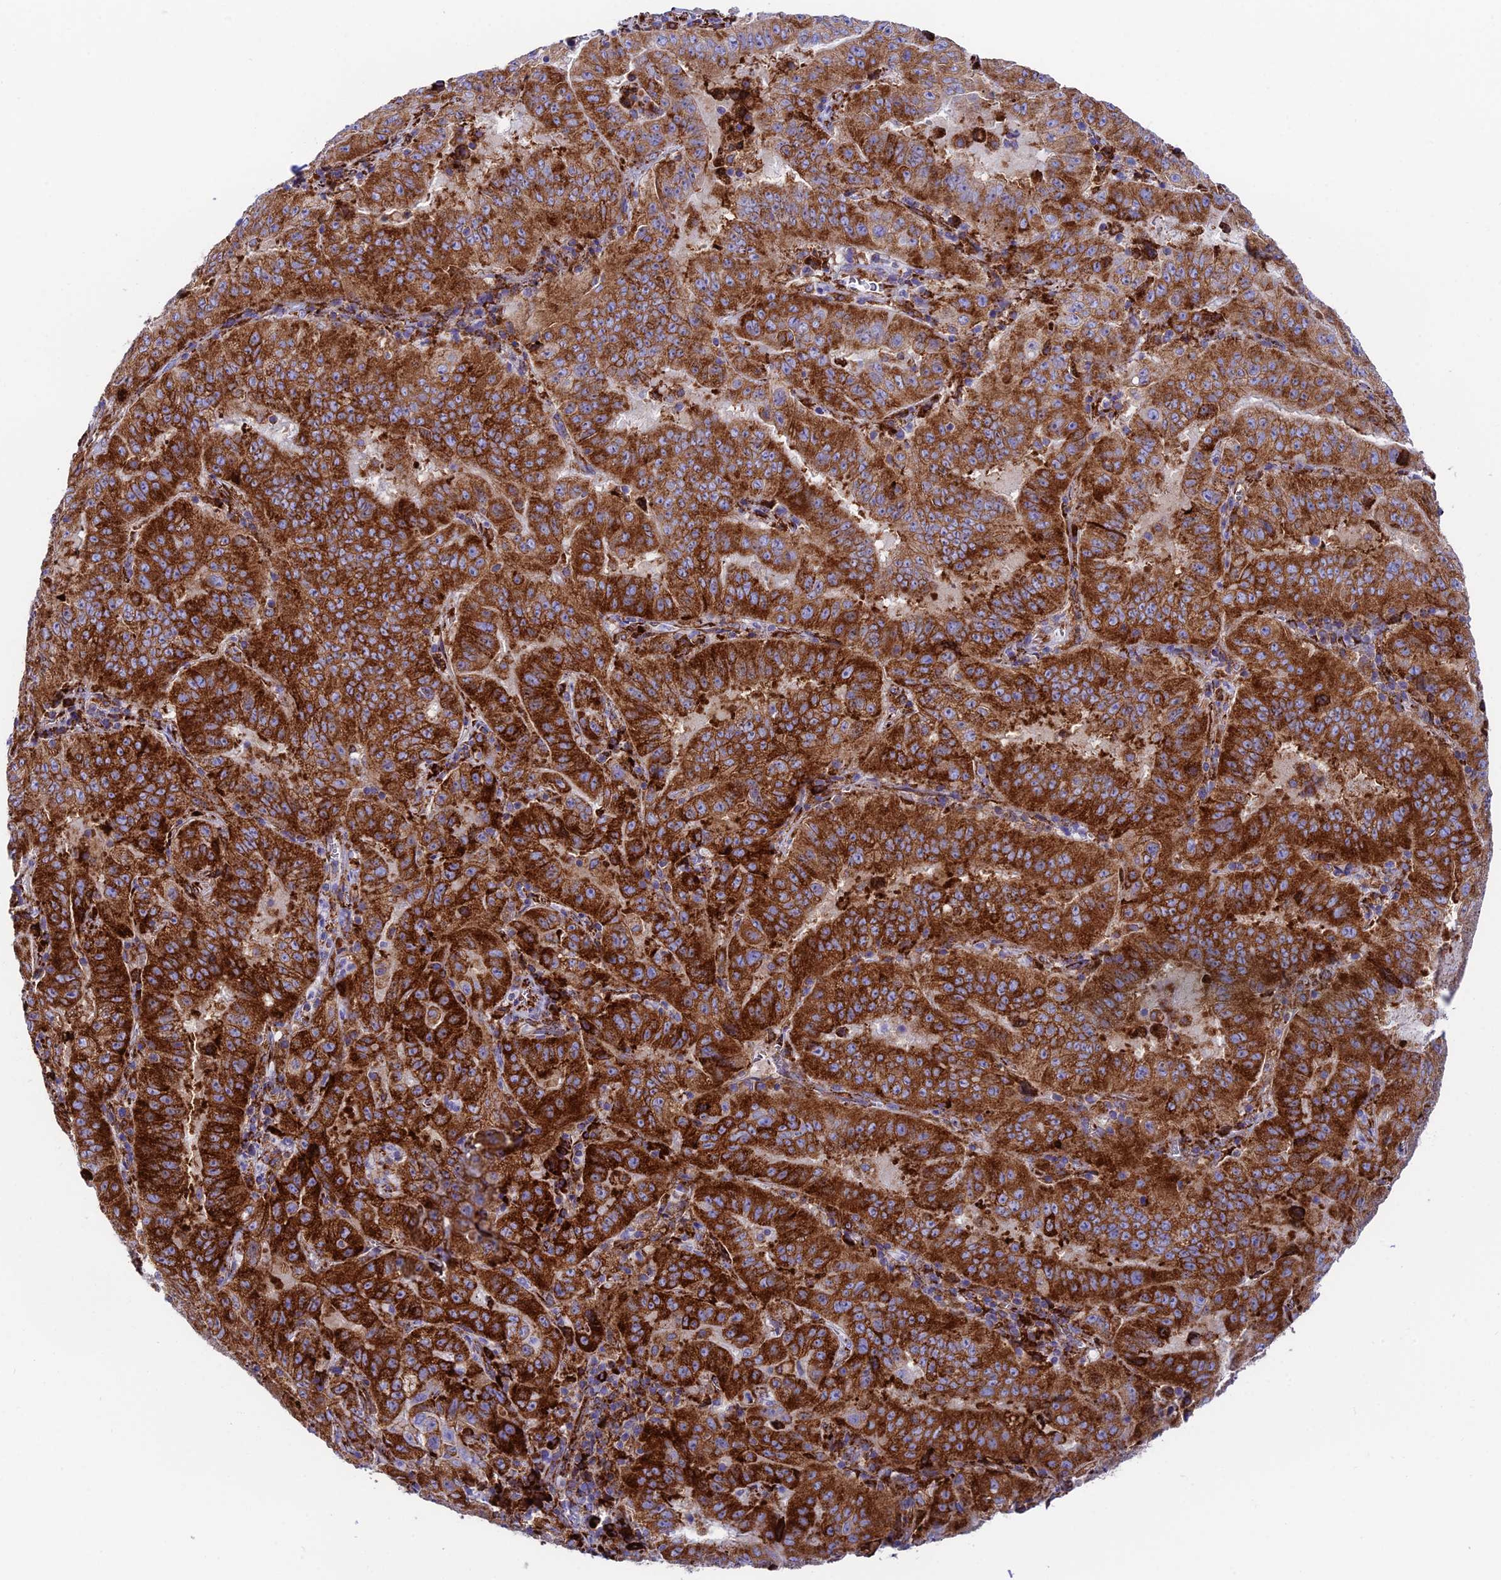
{"staining": {"intensity": "strong", "quantity": ">75%", "location": "cytoplasmic/membranous"}, "tissue": "pancreatic cancer", "cell_type": "Tumor cells", "image_type": "cancer", "snomed": [{"axis": "morphology", "description": "Adenocarcinoma, NOS"}, {"axis": "topography", "description": "Pancreas"}], "caption": "Protein expression analysis of human pancreatic cancer (adenocarcinoma) reveals strong cytoplasmic/membranous staining in about >75% of tumor cells. The staining was performed using DAB (3,3'-diaminobenzidine) to visualize the protein expression in brown, while the nuclei were stained in blue with hematoxylin (Magnification: 20x).", "gene": "TUBGCP6", "patient": {"sex": "male", "age": 63}}